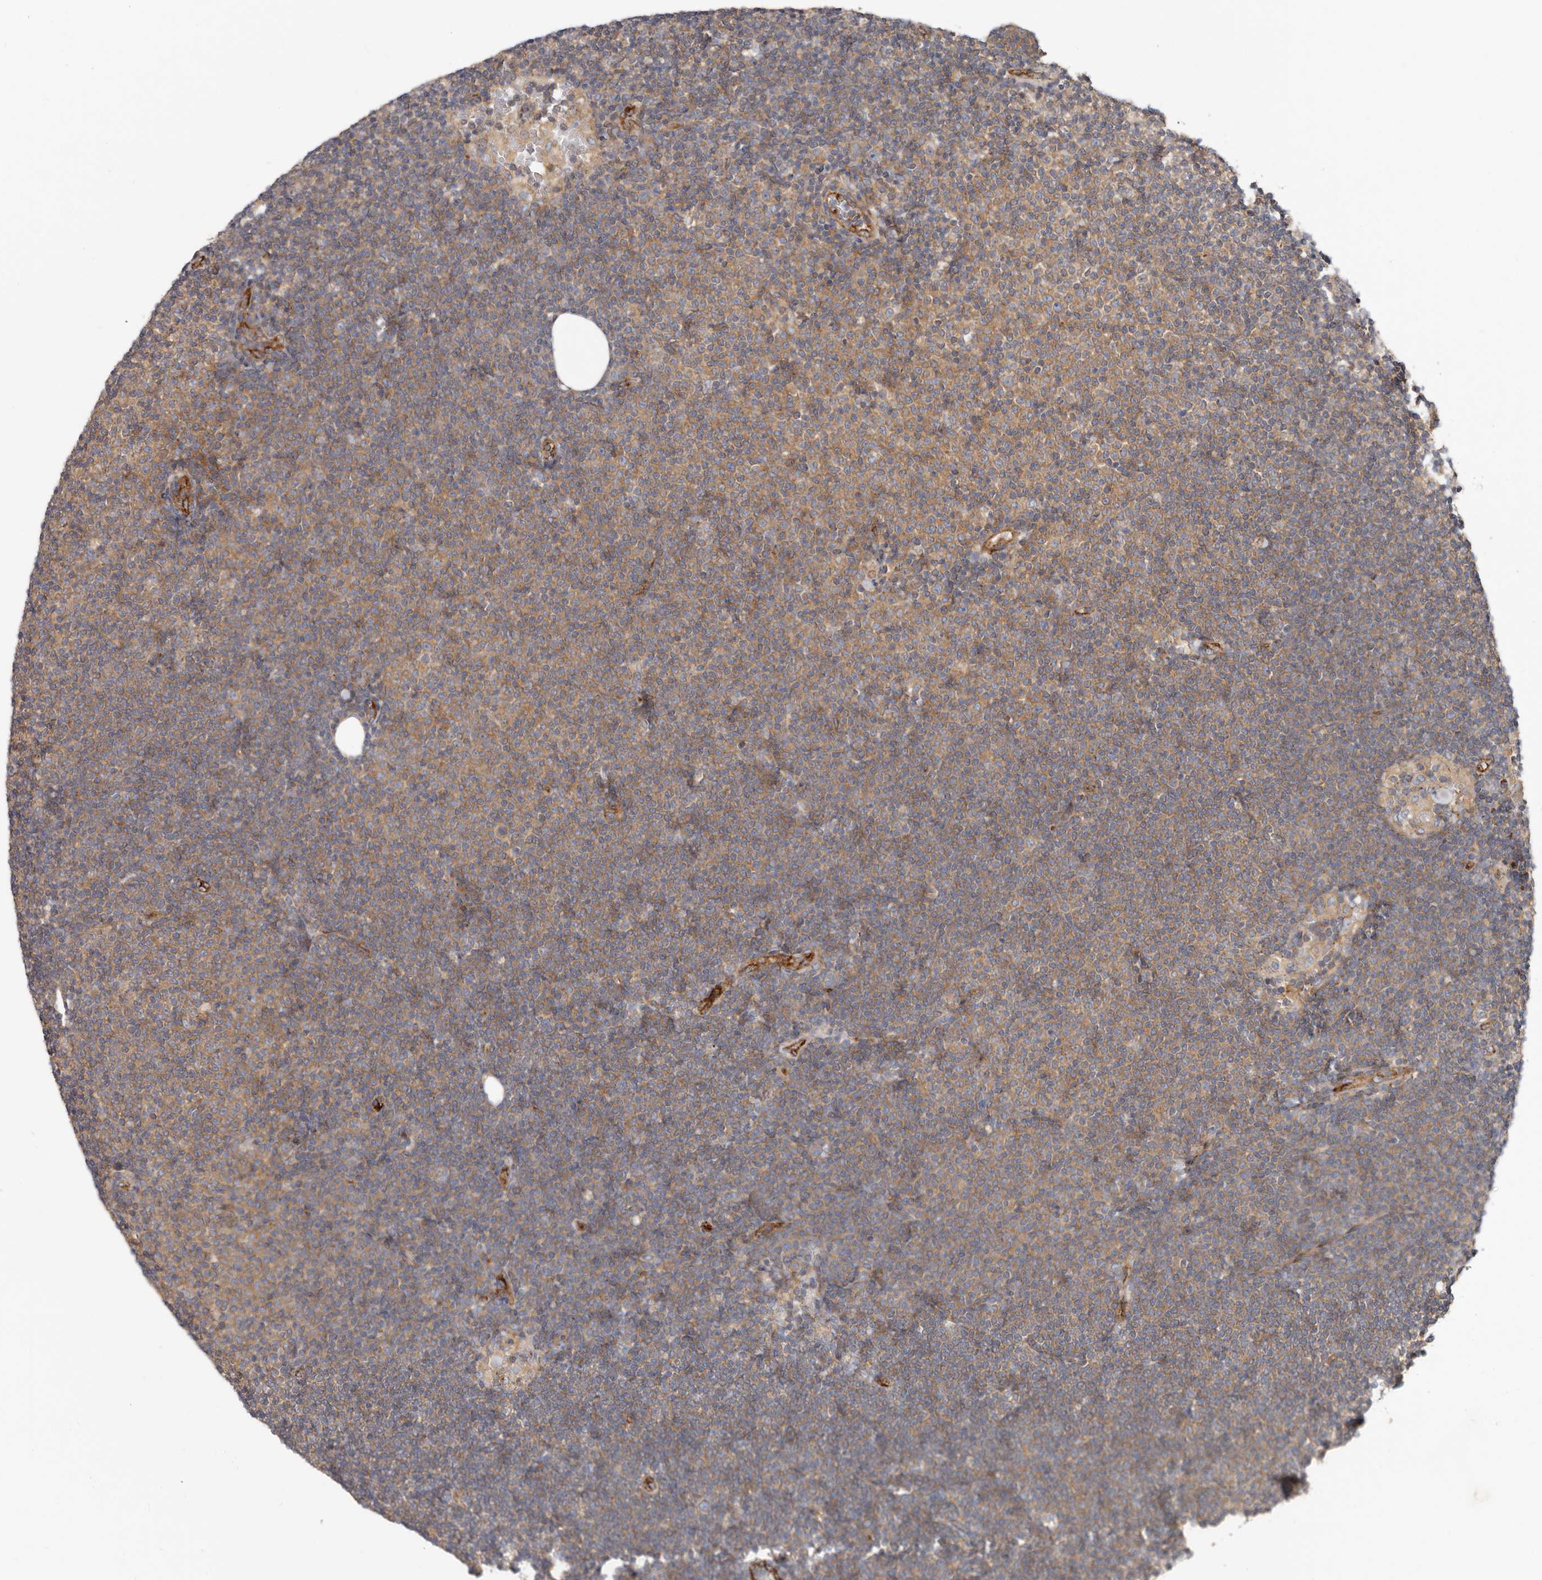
{"staining": {"intensity": "weak", "quantity": ">75%", "location": "cytoplasmic/membranous"}, "tissue": "lymphoma", "cell_type": "Tumor cells", "image_type": "cancer", "snomed": [{"axis": "morphology", "description": "Malignant lymphoma, non-Hodgkin's type, Low grade"}, {"axis": "topography", "description": "Lymph node"}], "caption": "Immunohistochemistry photomicrograph of neoplastic tissue: human malignant lymphoma, non-Hodgkin's type (low-grade) stained using IHC shows low levels of weak protein expression localized specifically in the cytoplasmic/membranous of tumor cells, appearing as a cytoplasmic/membranous brown color.", "gene": "LUZP1", "patient": {"sex": "female", "age": 53}}